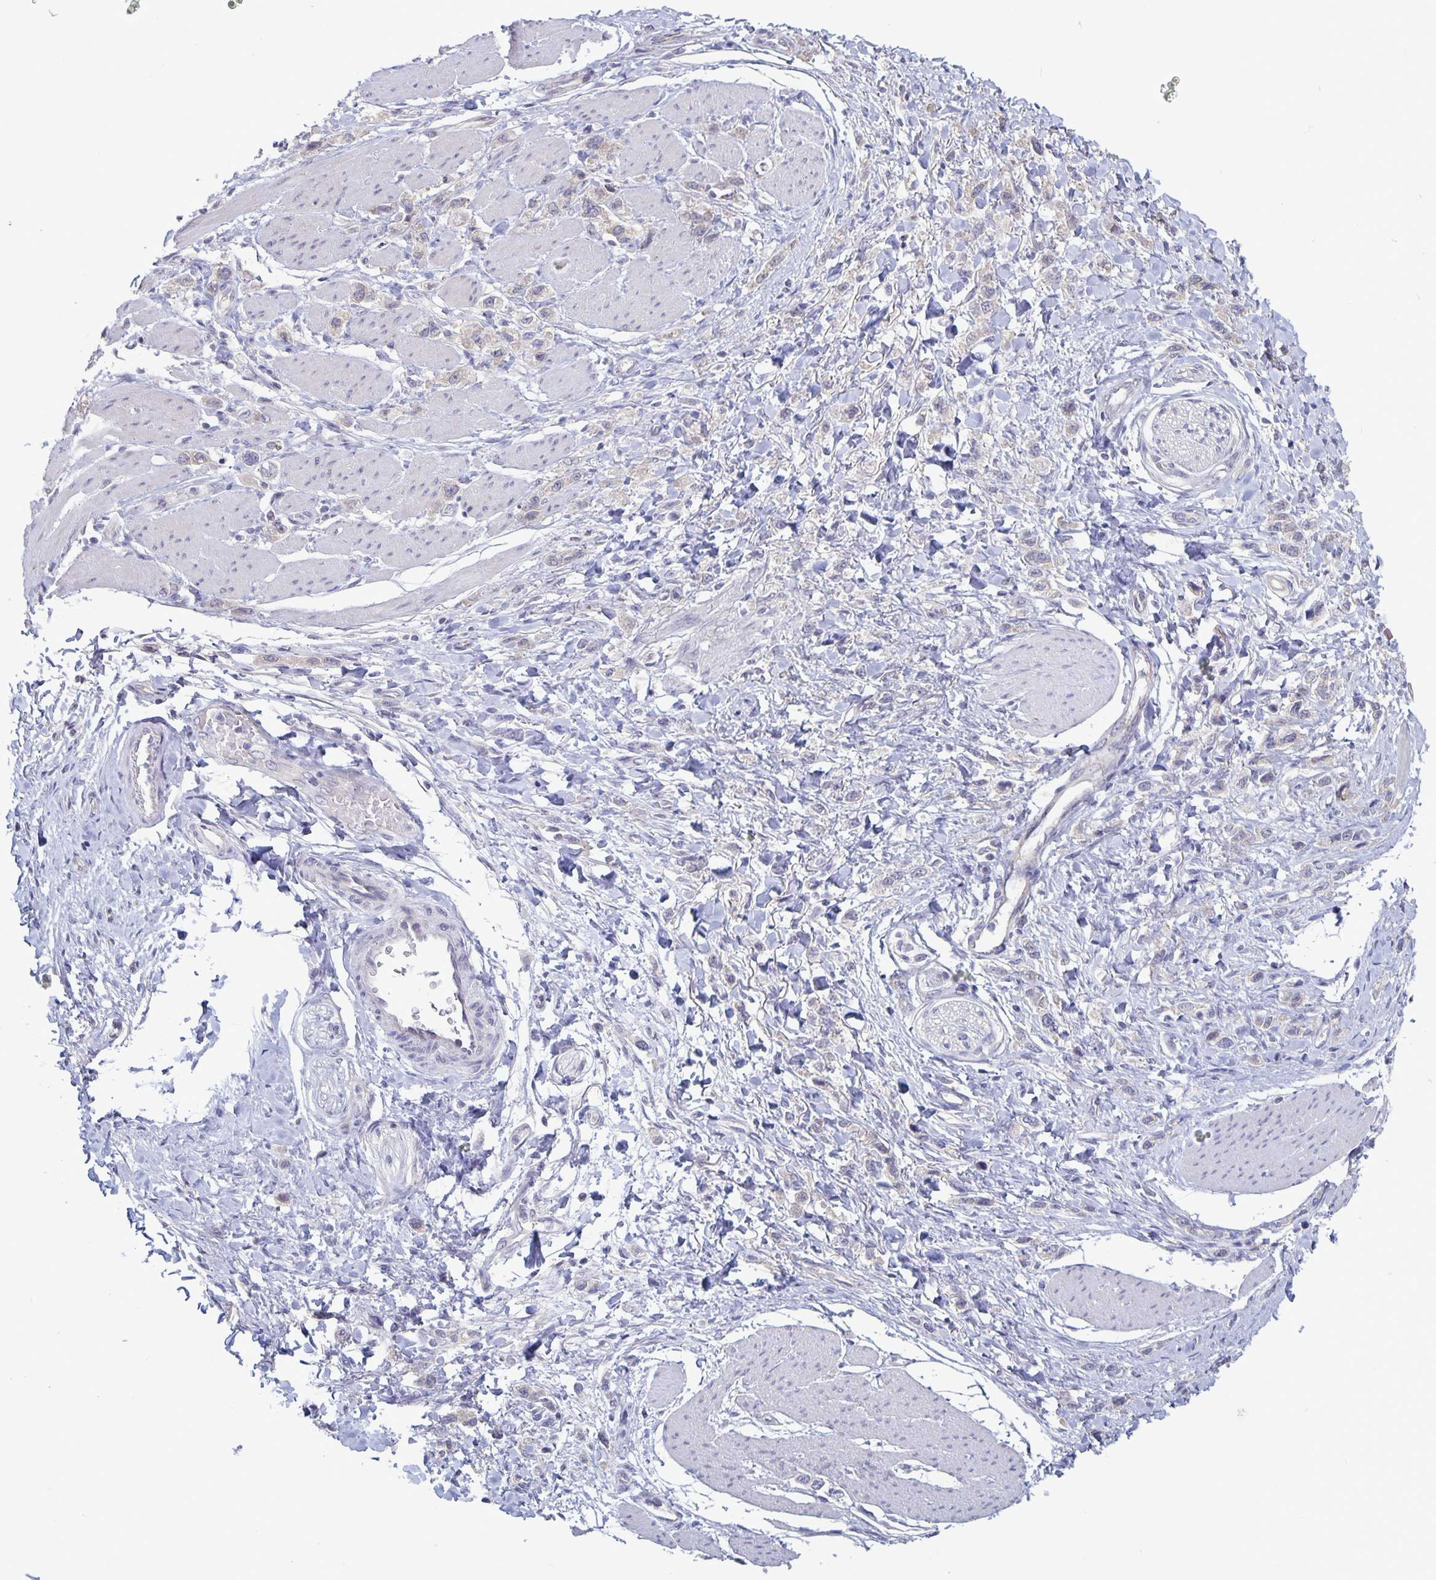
{"staining": {"intensity": "weak", "quantity": "<25%", "location": "cytoplasmic/membranous"}, "tissue": "stomach cancer", "cell_type": "Tumor cells", "image_type": "cancer", "snomed": [{"axis": "morphology", "description": "Adenocarcinoma, NOS"}, {"axis": "topography", "description": "Stomach"}], "caption": "Micrograph shows no significant protein staining in tumor cells of stomach cancer (adenocarcinoma).", "gene": "PLCB3", "patient": {"sex": "female", "age": 65}}